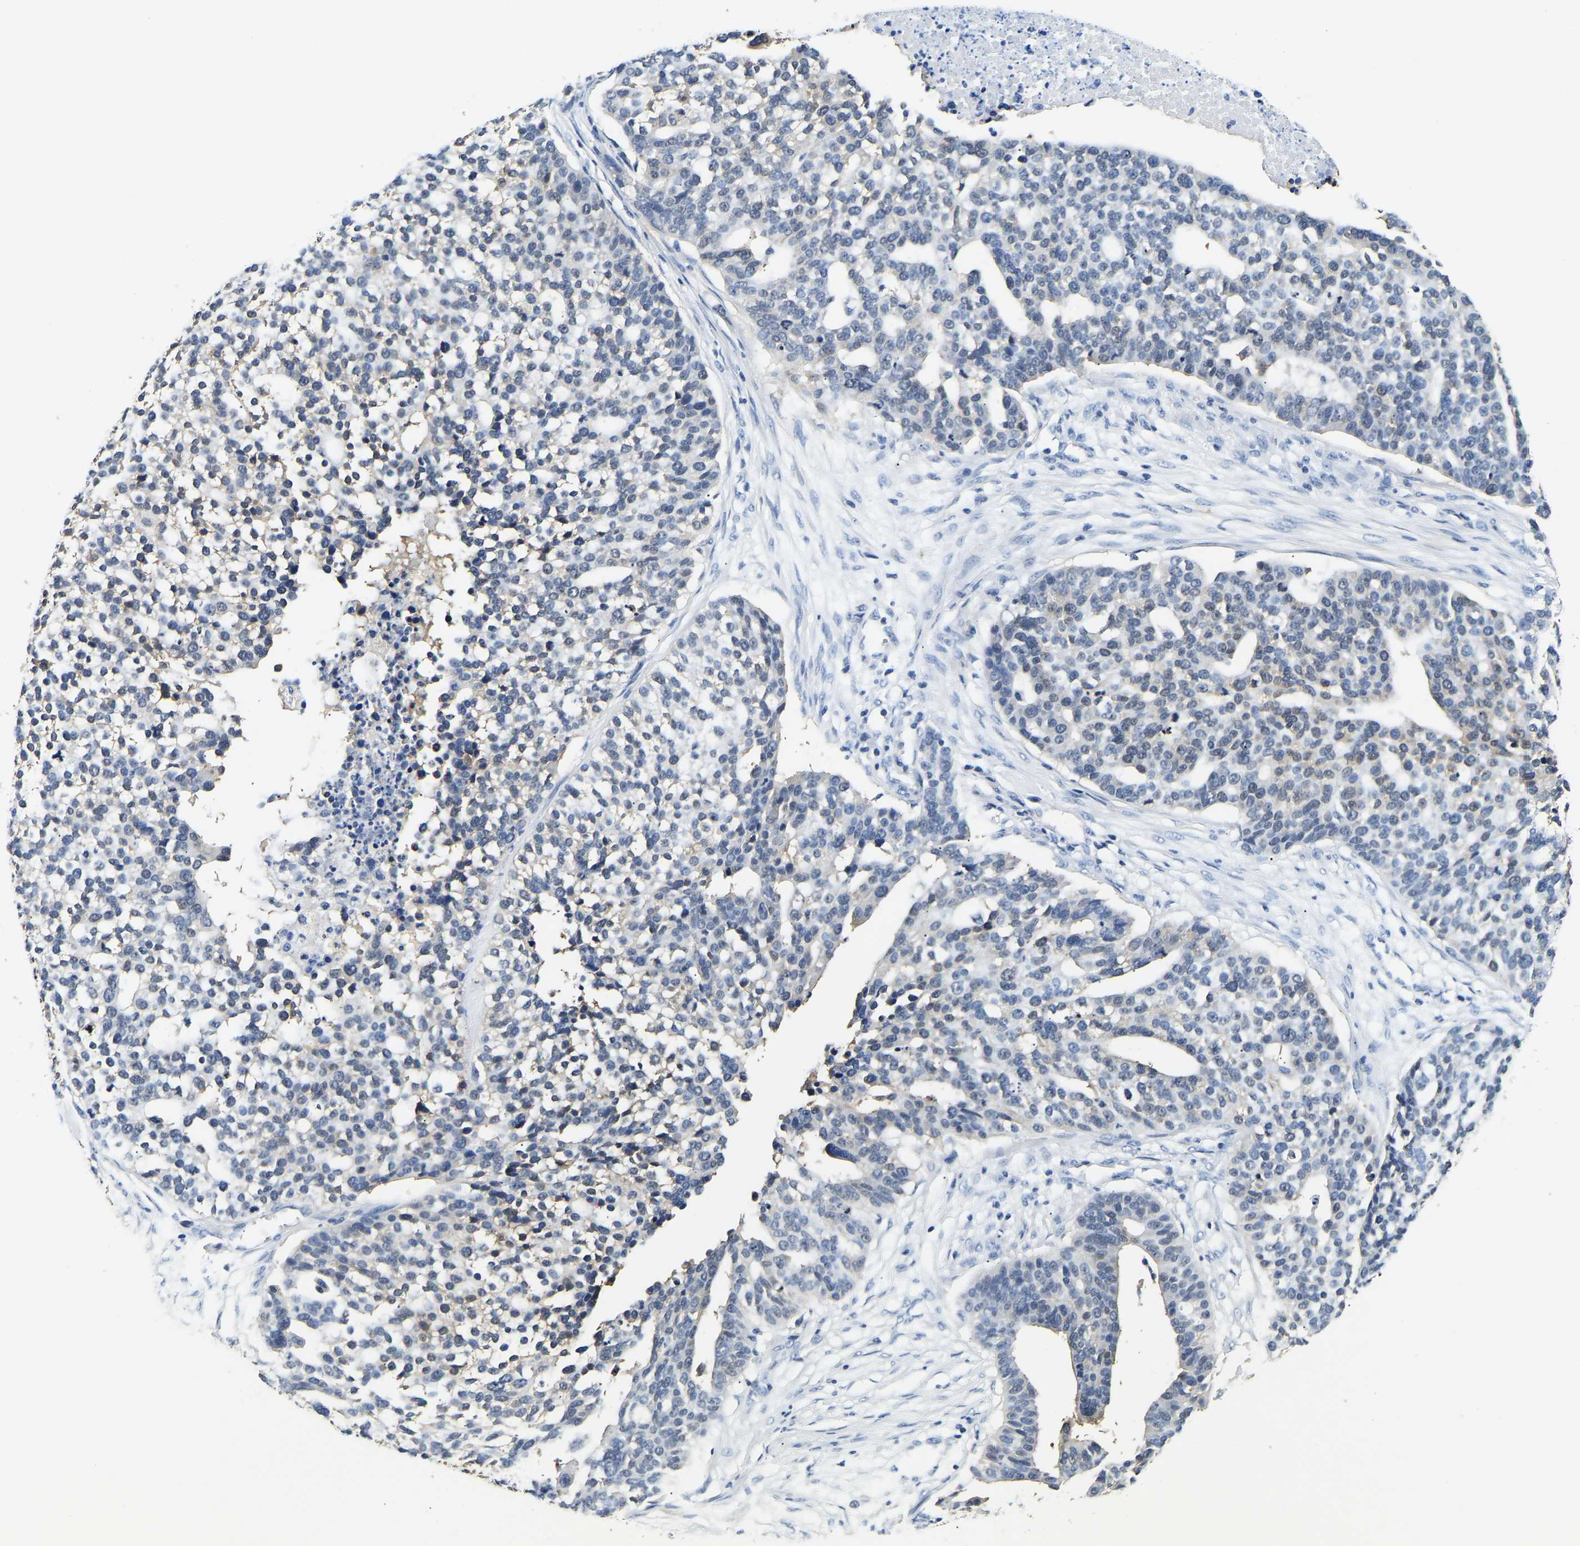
{"staining": {"intensity": "negative", "quantity": "none", "location": "none"}, "tissue": "ovarian cancer", "cell_type": "Tumor cells", "image_type": "cancer", "snomed": [{"axis": "morphology", "description": "Cystadenocarcinoma, serous, NOS"}, {"axis": "topography", "description": "Ovary"}], "caption": "Ovarian cancer (serous cystadenocarcinoma) was stained to show a protein in brown. There is no significant staining in tumor cells.", "gene": "UCHL3", "patient": {"sex": "female", "age": 59}}